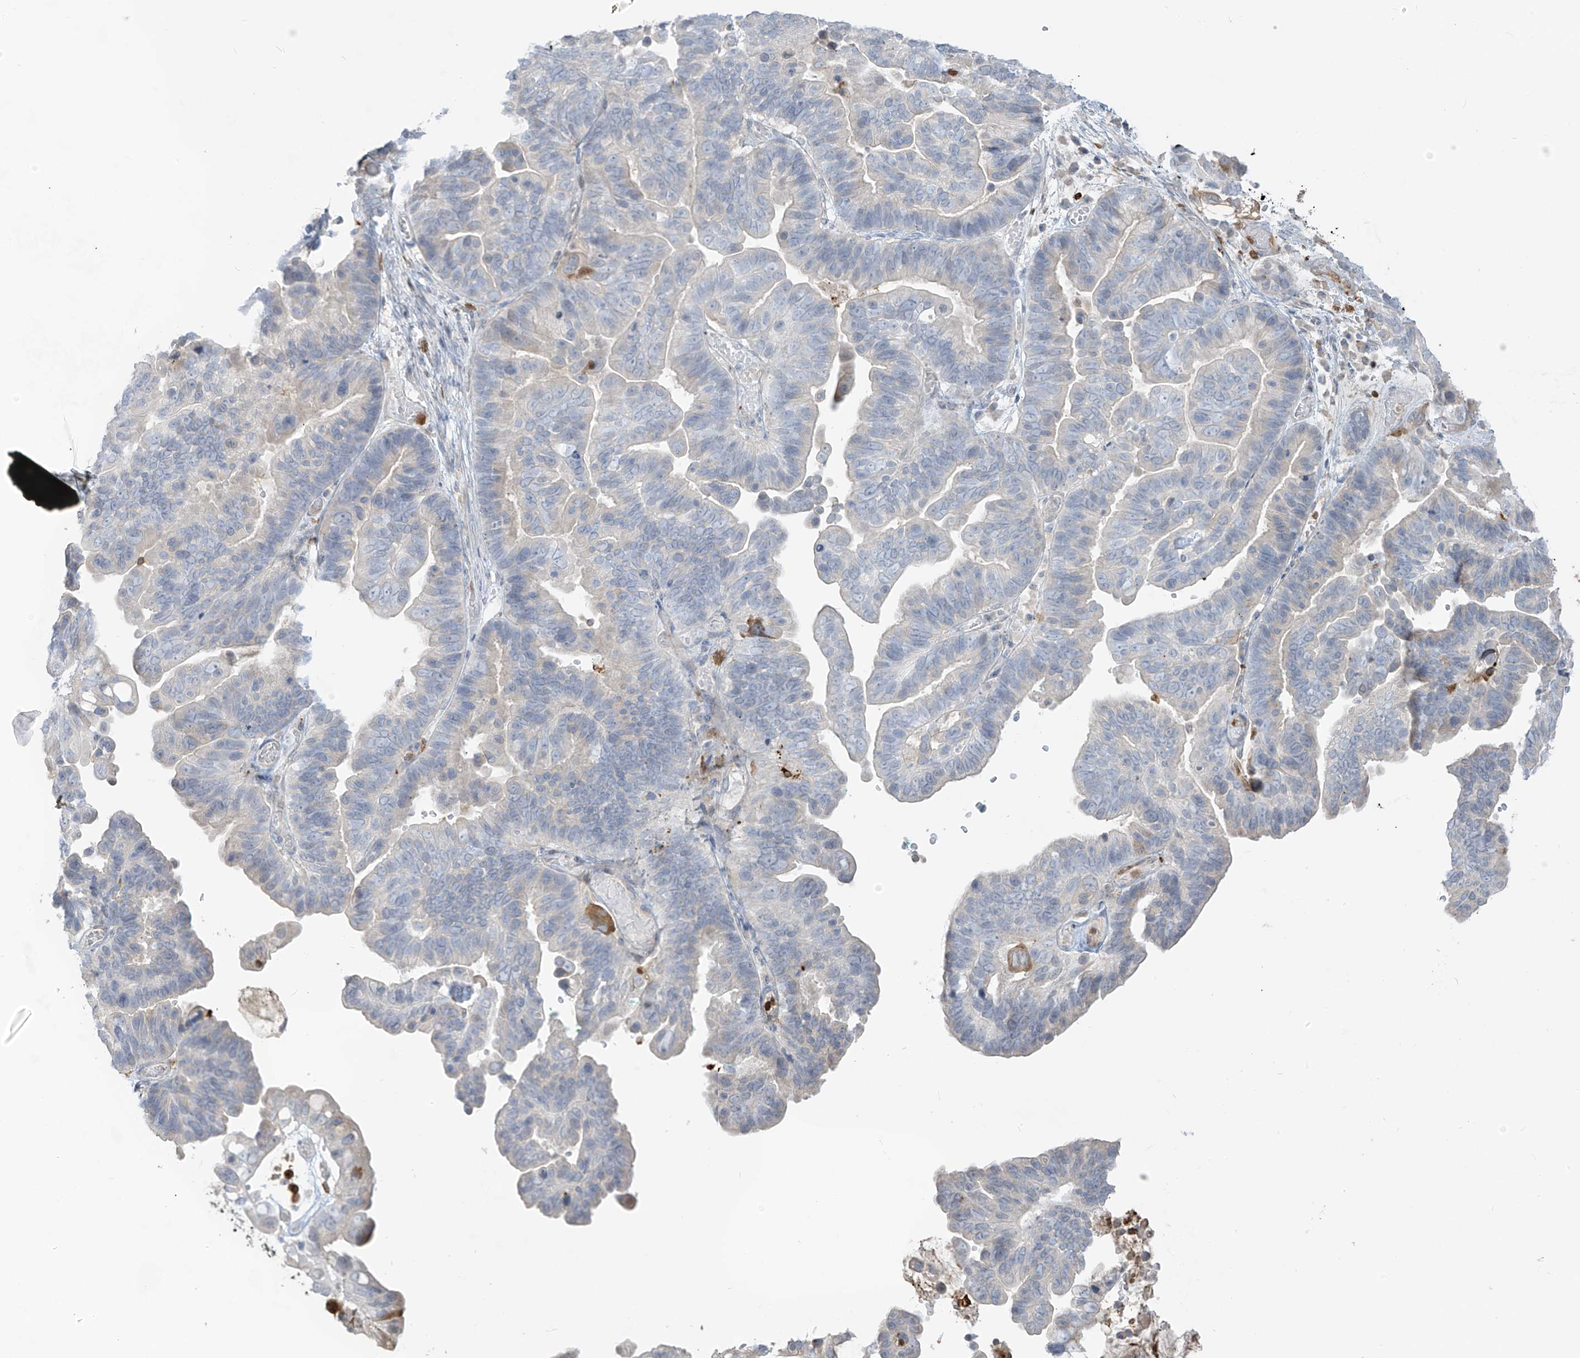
{"staining": {"intensity": "negative", "quantity": "none", "location": "none"}, "tissue": "ovarian cancer", "cell_type": "Tumor cells", "image_type": "cancer", "snomed": [{"axis": "morphology", "description": "Cystadenocarcinoma, serous, NOS"}, {"axis": "topography", "description": "Ovary"}], "caption": "There is no significant positivity in tumor cells of ovarian cancer (serous cystadenocarcinoma).", "gene": "NOTO", "patient": {"sex": "female", "age": 56}}